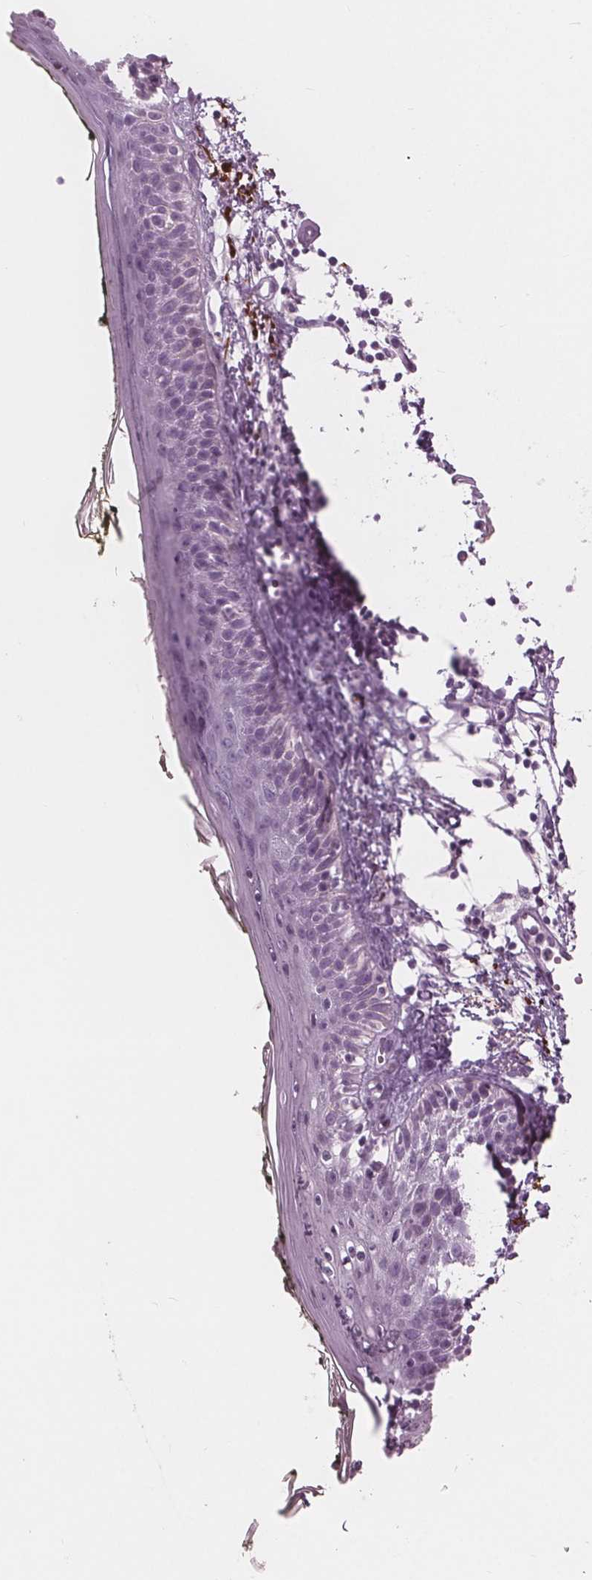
{"staining": {"intensity": "negative", "quantity": "none", "location": "none"}, "tissue": "skin", "cell_type": "Fibroblasts", "image_type": "normal", "snomed": [{"axis": "morphology", "description": "Normal tissue, NOS"}, {"axis": "topography", "description": "Skin"}], "caption": "This is an immunohistochemistry (IHC) micrograph of unremarkable skin. There is no positivity in fibroblasts.", "gene": "AMBP", "patient": {"sex": "male", "age": 76}}